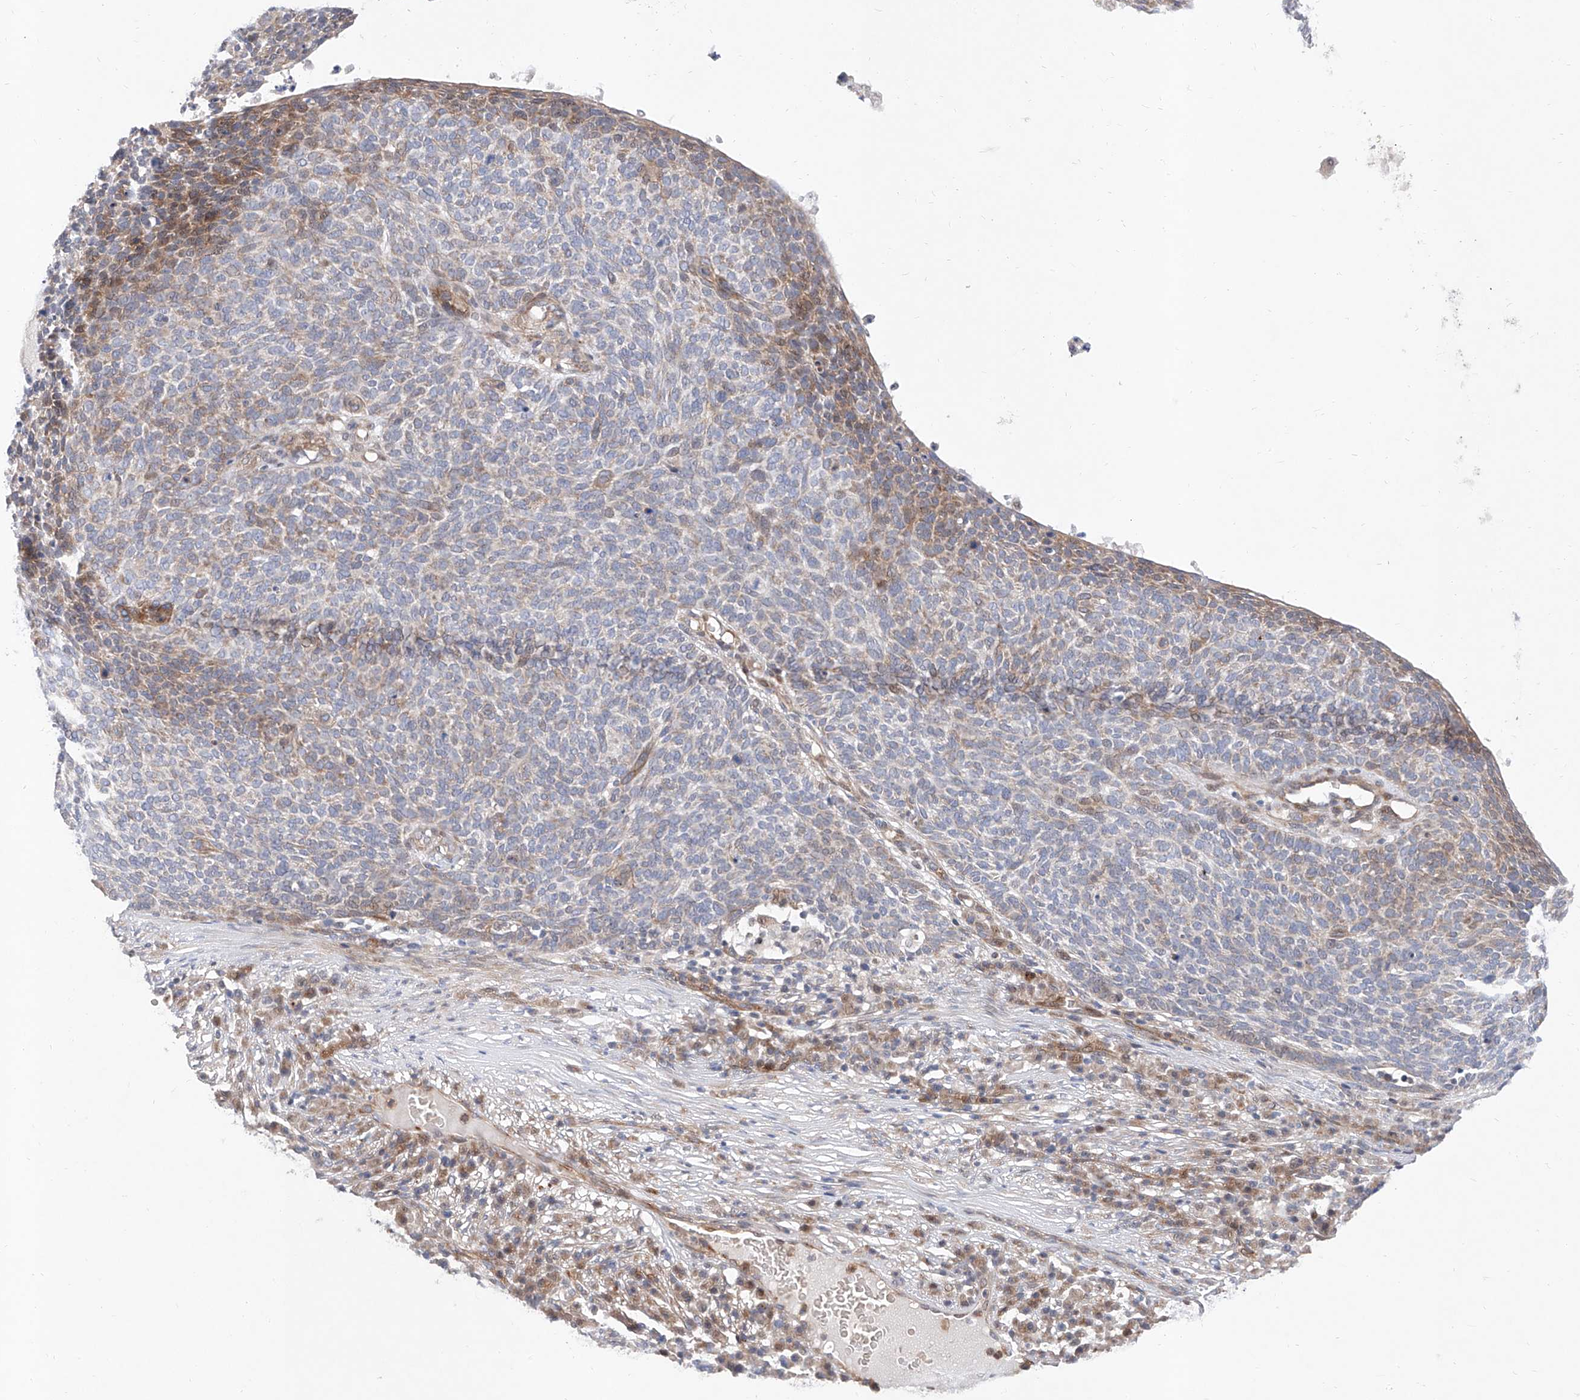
{"staining": {"intensity": "moderate", "quantity": "<25%", "location": "cytoplasmic/membranous"}, "tissue": "skin cancer", "cell_type": "Tumor cells", "image_type": "cancer", "snomed": [{"axis": "morphology", "description": "Squamous cell carcinoma, NOS"}, {"axis": "topography", "description": "Skin"}], "caption": "Tumor cells reveal low levels of moderate cytoplasmic/membranous positivity in approximately <25% of cells in squamous cell carcinoma (skin).", "gene": "FUCA2", "patient": {"sex": "female", "age": 90}}